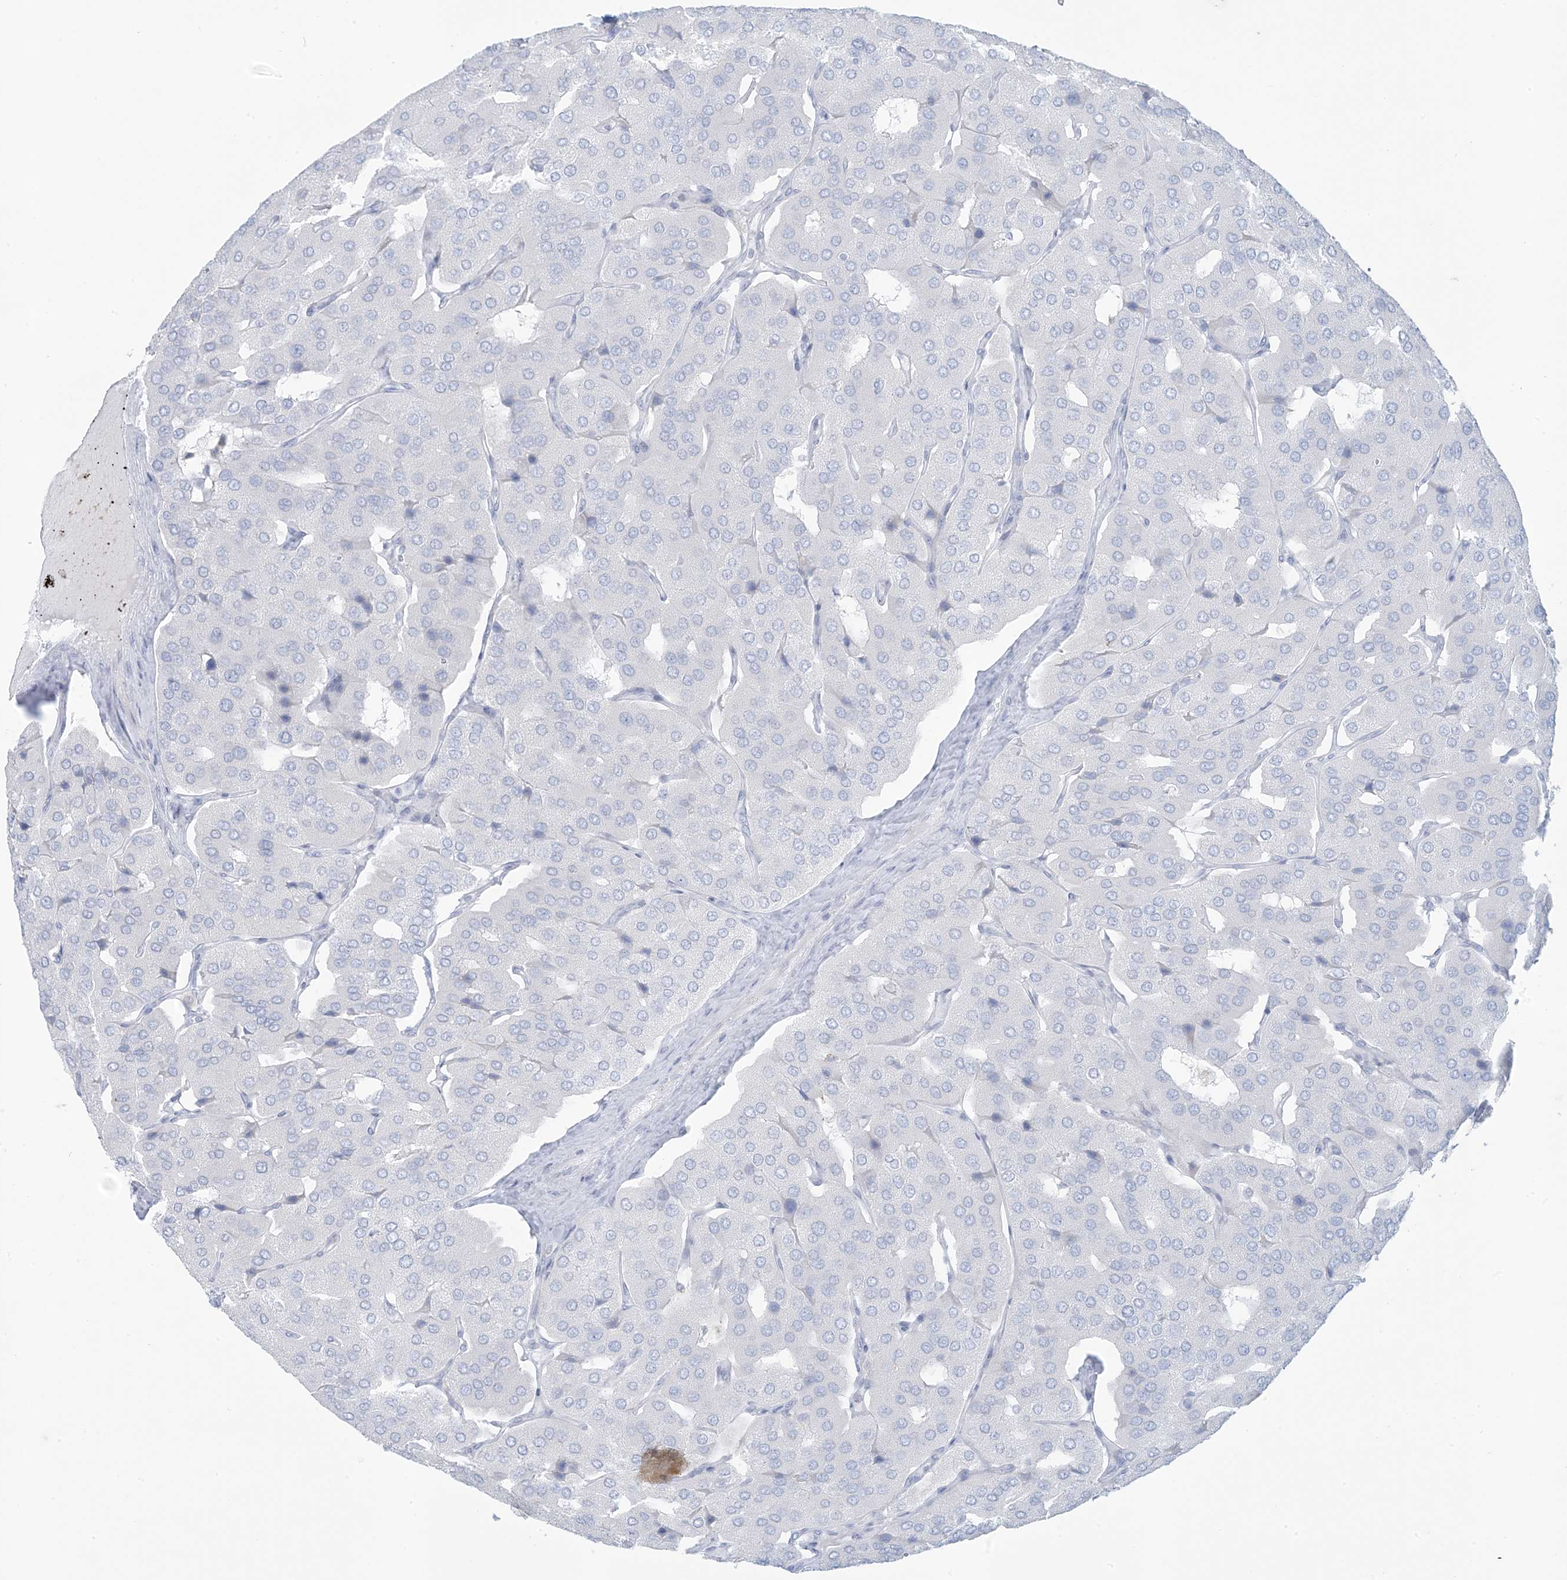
{"staining": {"intensity": "negative", "quantity": "none", "location": "none"}, "tissue": "parathyroid gland", "cell_type": "Glandular cells", "image_type": "normal", "snomed": [{"axis": "morphology", "description": "Normal tissue, NOS"}, {"axis": "morphology", "description": "Adenoma, NOS"}, {"axis": "topography", "description": "Parathyroid gland"}], "caption": "Histopathology image shows no protein positivity in glandular cells of normal parathyroid gland. The staining was performed using DAB (3,3'-diaminobenzidine) to visualize the protein expression in brown, while the nuclei were stained in blue with hematoxylin (Magnification: 20x).", "gene": "ZDHHC4", "patient": {"sex": "female", "age": 86}}